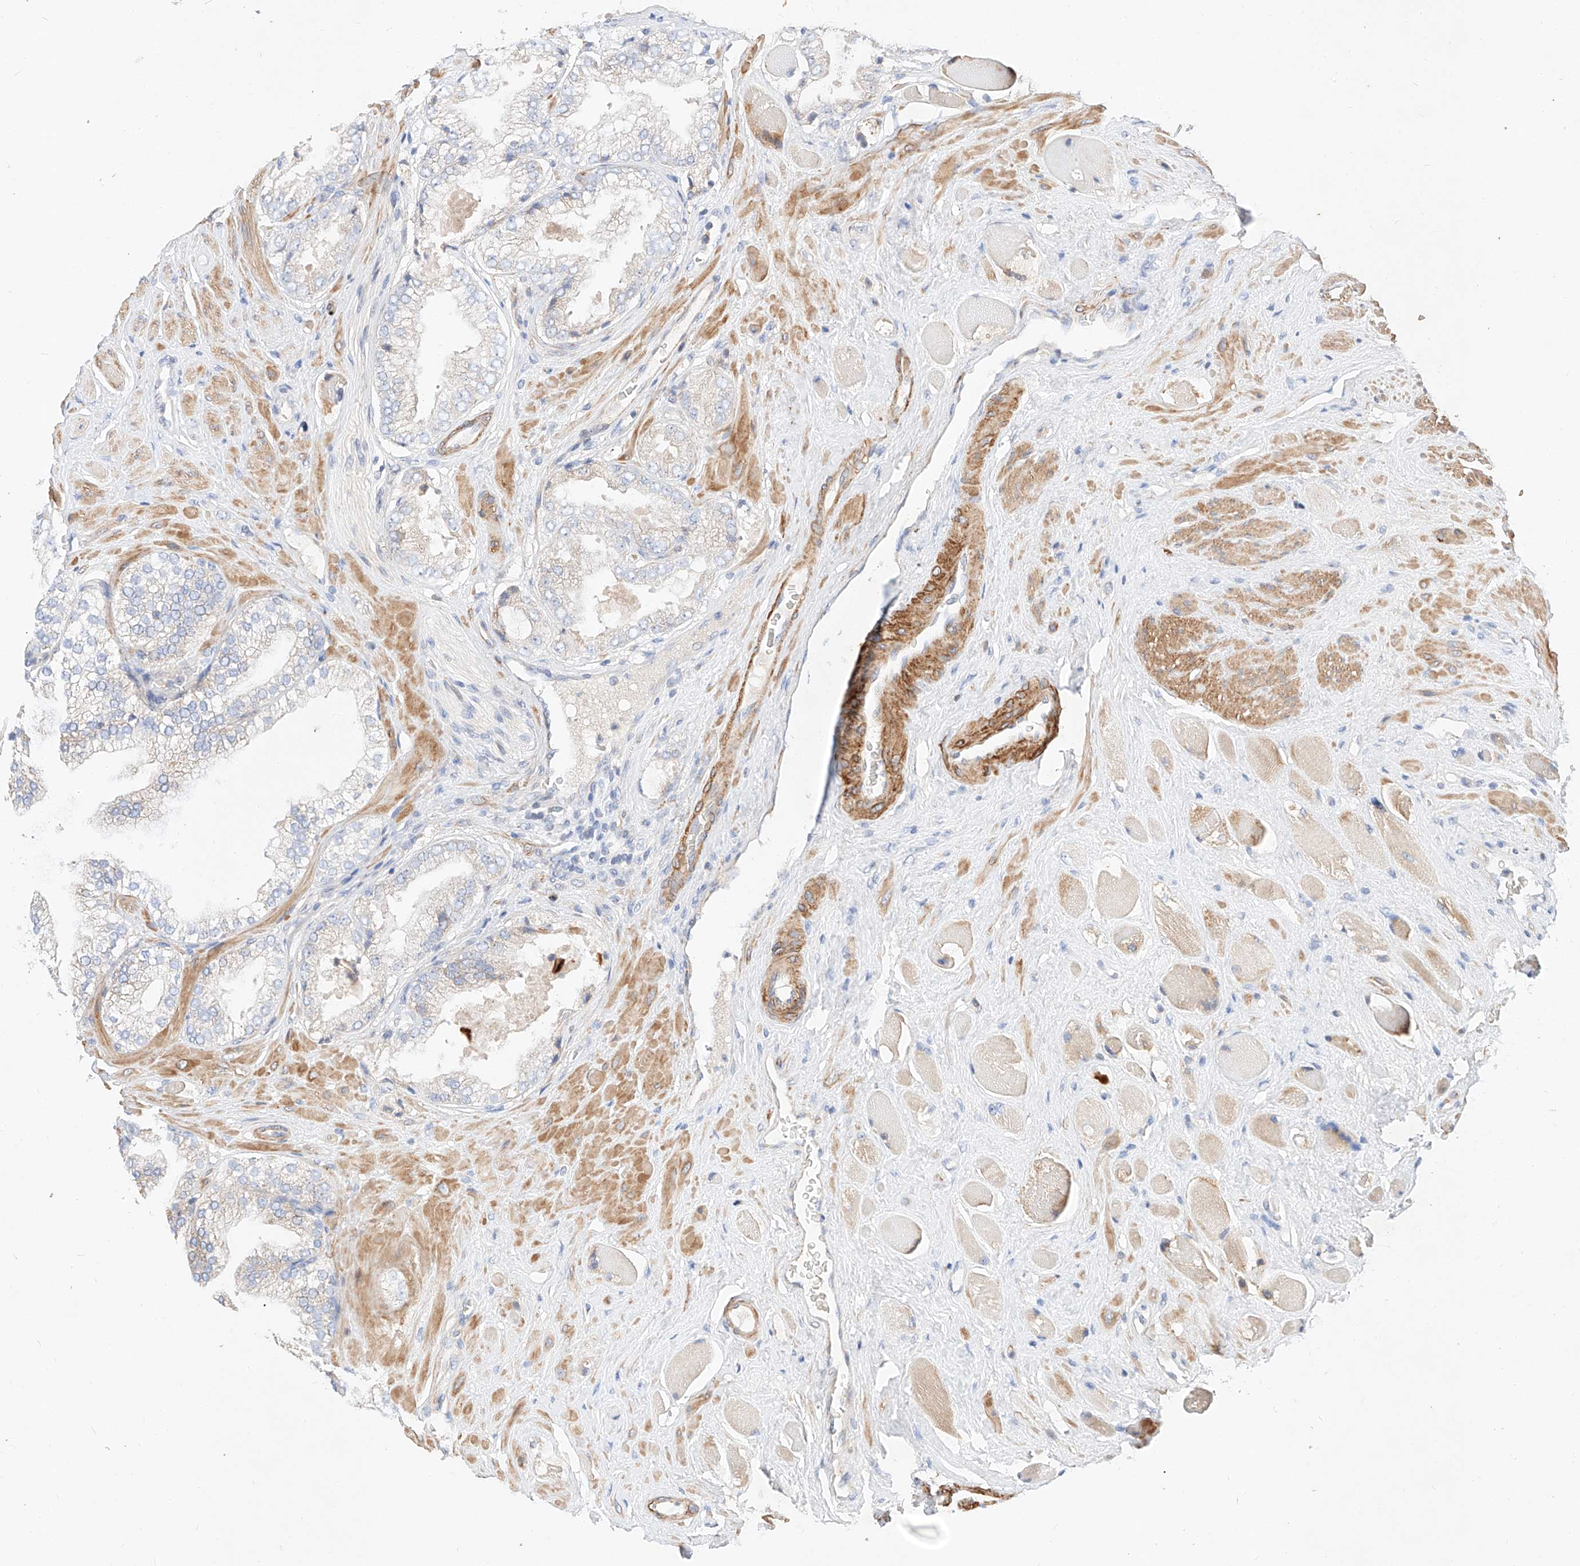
{"staining": {"intensity": "negative", "quantity": "none", "location": "none"}, "tissue": "prostate cancer", "cell_type": "Tumor cells", "image_type": "cancer", "snomed": [{"axis": "morphology", "description": "Adenocarcinoma, High grade"}, {"axis": "topography", "description": "Prostate"}], "caption": "Tumor cells are negative for brown protein staining in high-grade adenocarcinoma (prostate).", "gene": "C6orf118", "patient": {"sex": "male", "age": 58}}